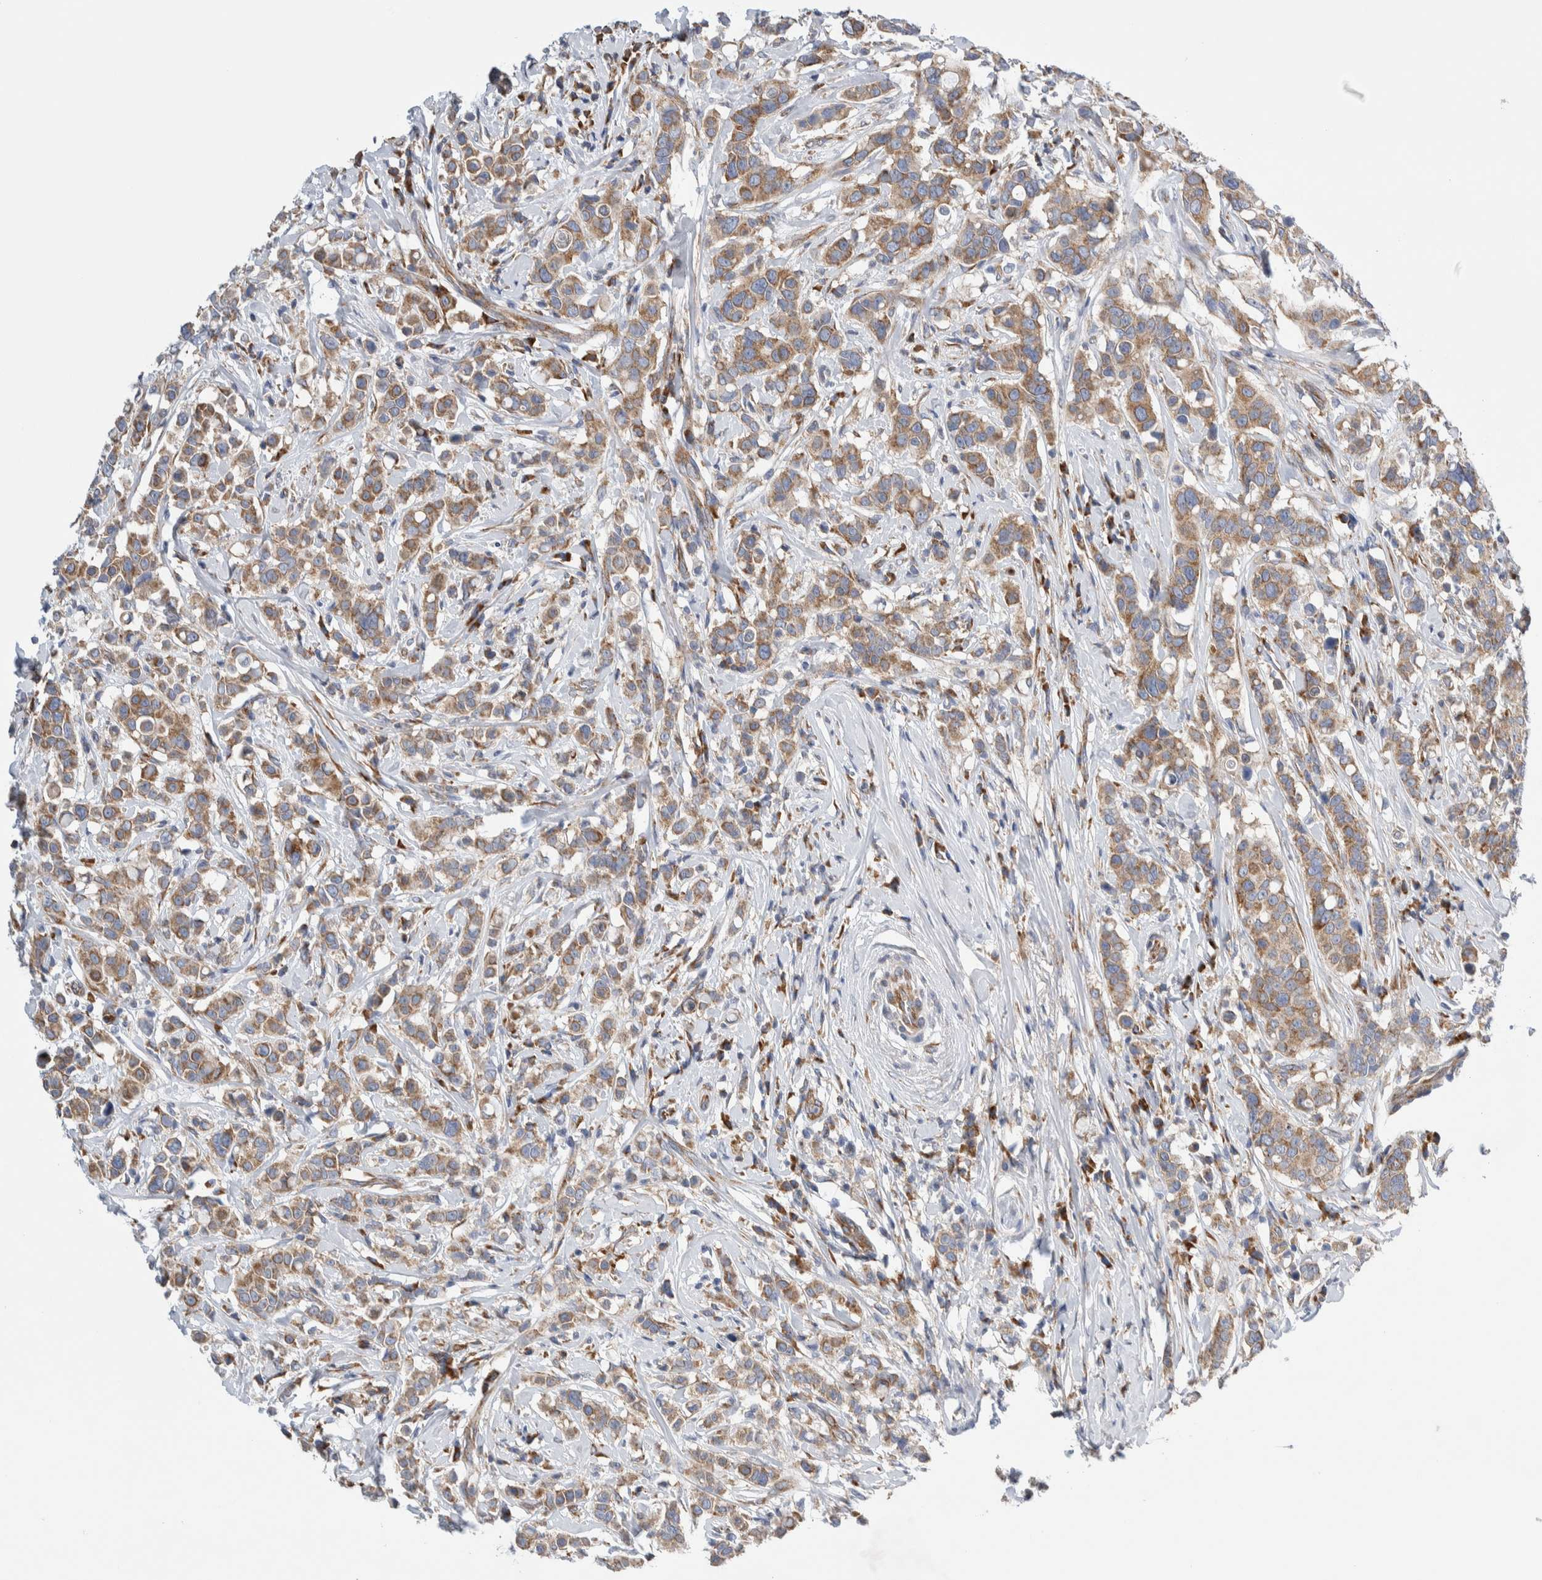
{"staining": {"intensity": "moderate", "quantity": ">75%", "location": "cytoplasmic/membranous"}, "tissue": "breast cancer", "cell_type": "Tumor cells", "image_type": "cancer", "snomed": [{"axis": "morphology", "description": "Duct carcinoma"}, {"axis": "topography", "description": "Breast"}], "caption": "Approximately >75% of tumor cells in human invasive ductal carcinoma (breast) display moderate cytoplasmic/membranous protein expression as visualized by brown immunohistochemical staining.", "gene": "RACK1", "patient": {"sex": "female", "age": 27}}